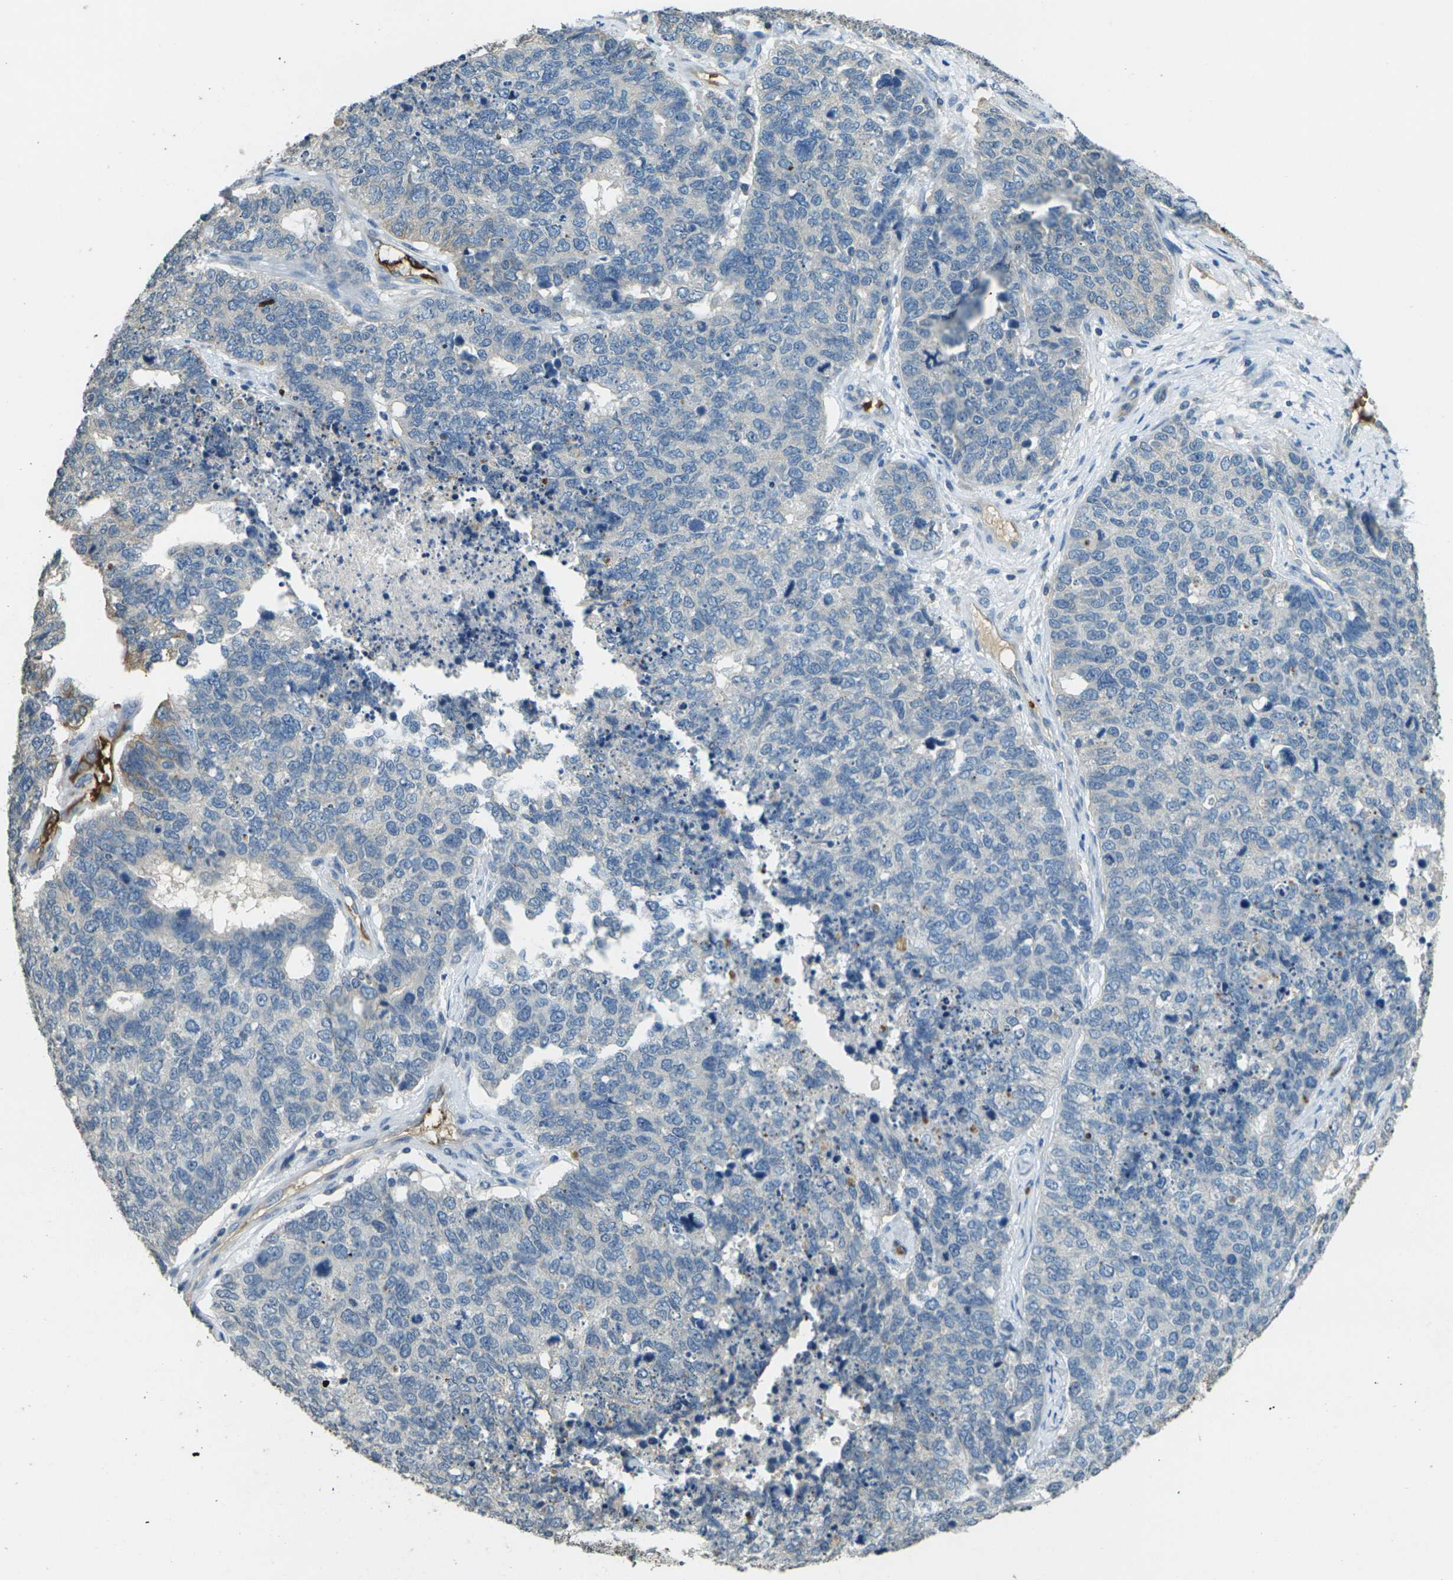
{"staining": {"intensity": "negative", "quantity": "none", "location": "none"}, "tissue": "cervical cancer", "cell_type": "Tumor cells", "image_type": "cancer", "snomed": [{"axis": "morphology", "description": "Squamous cell carcinoma, NOS"}, {"axis": "topography", "description": "Cervix"}], "caption": "DAB (3,3'-diaminobenzidine) immunohistochemical staining of human cervical cancer demonstrates no significant staining in tumor cells. The staining was performed using DAB to visualize the protein expression in brown, while the nuclei were stained in blue with hematoxylin (Magnification: 20x).", "gene": "HBB", "patient": {"sex": "female", "age": 63}}